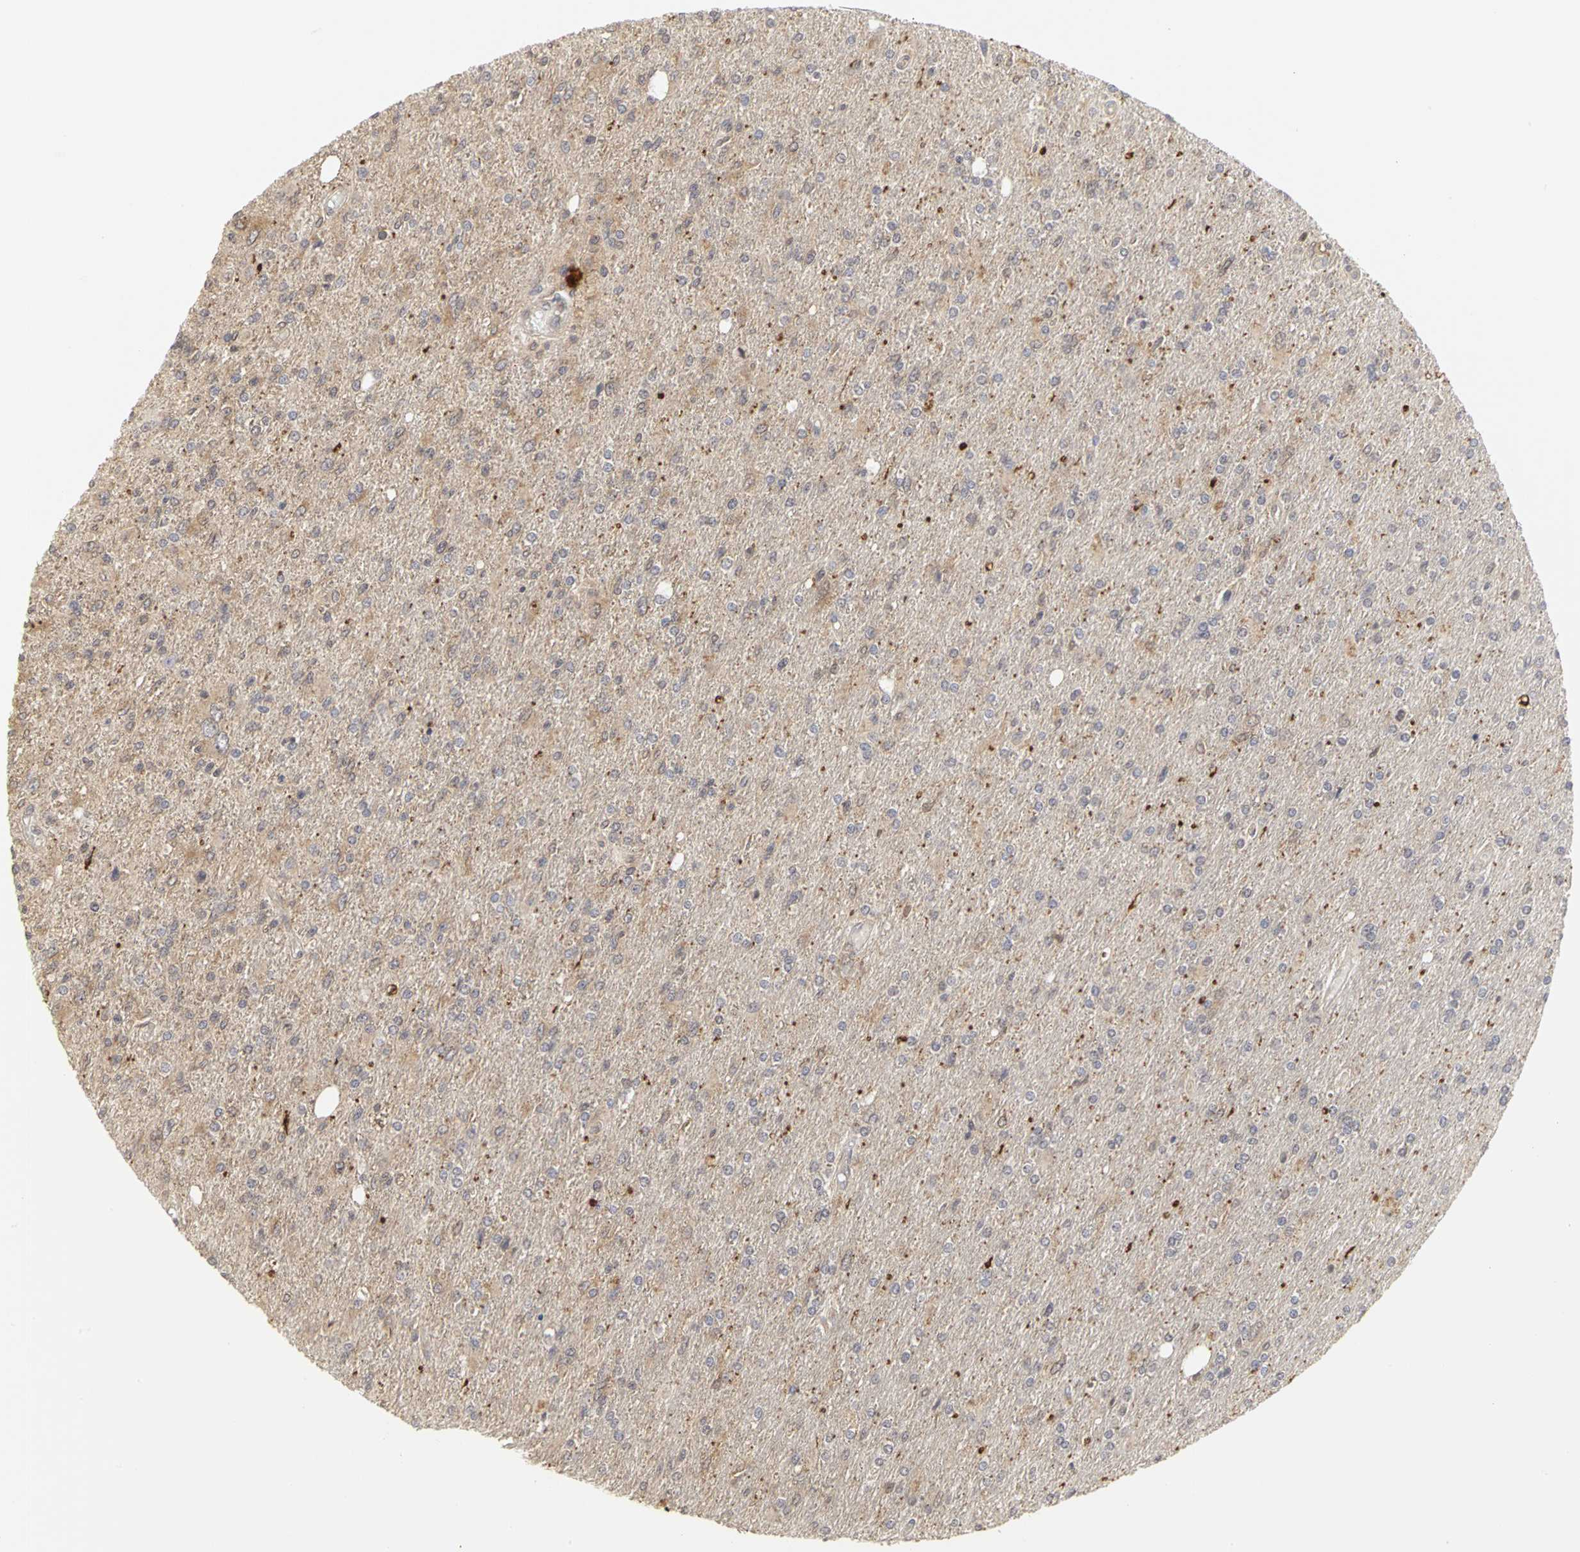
{"staining": {"intensity": "weak", "quantity": "25%-75%", "location": "cytoplasmic/membranous"}, "tissue": "glioma", "cell_type": "Tumor cells", "image_type": "cancer", "snomed": [{"axis": "morphology", "description": "Glioma, malignant, High grade"}, {"axis": "topography", "description": "Cerebral cortex"}], "caption": "Glioma tissue displays weak cytoplasmic/membranous staining in about 25%-75% of tumor cells, visualized by immunohistochemistry.", "gene": "IRAK1", "patient": {"sex": "male", "age": 76}}